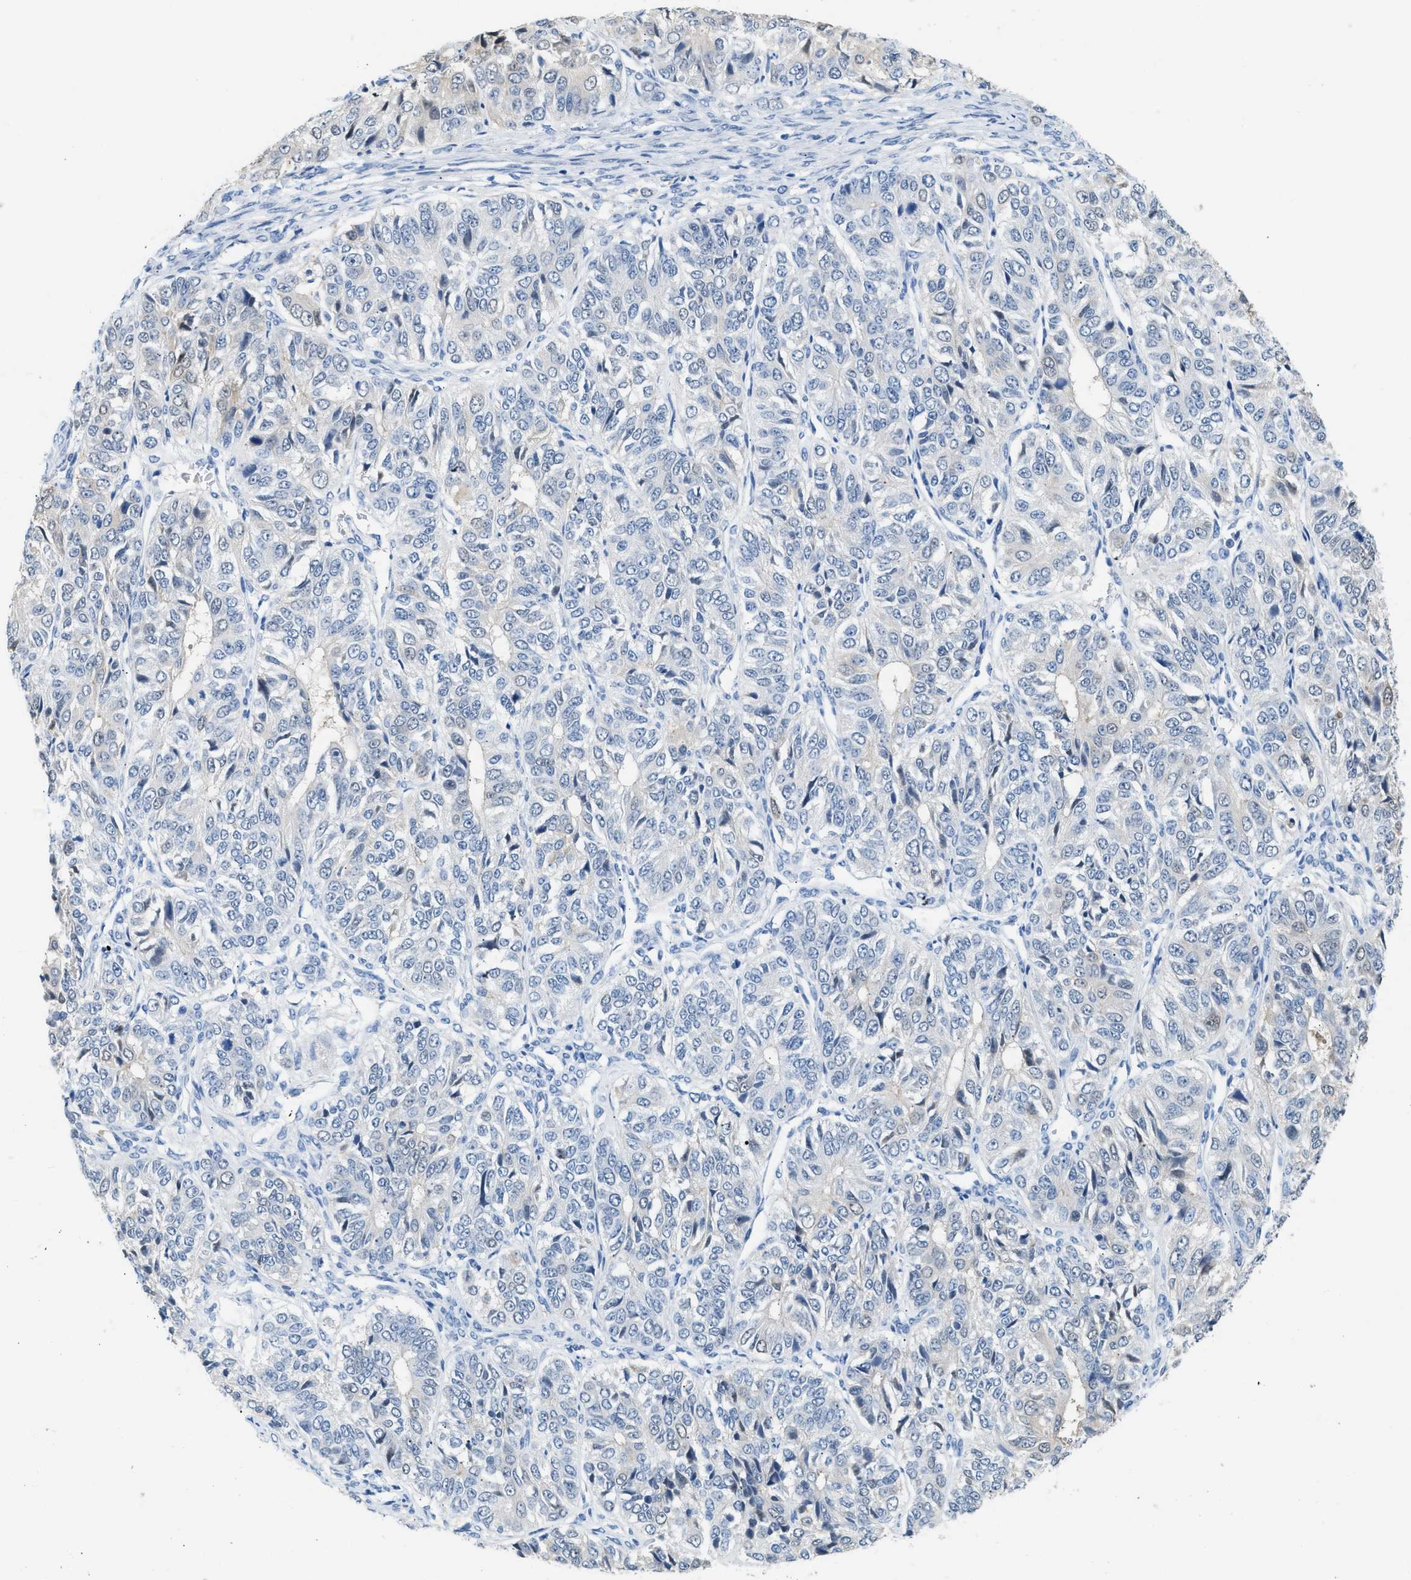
{"staining": {"intensity": "negative", "quantity": "none", "location": "none"}, "tissue": "ovarian cancer", "cell_type": "Tumor cells", "image_type": "cancer", "snomed": [{"axis": "morphology", "description": "Carcinoma, endometroid"}, {"axis": "topography", "description": "Ovary"}], "caption": "Photomicrograph shows no significant protein expression in tumor cells of ovarian cancer (endometroid carcinoma).", "gene": "SPAM1", "patient": {"sex": "female", "age": 51}}